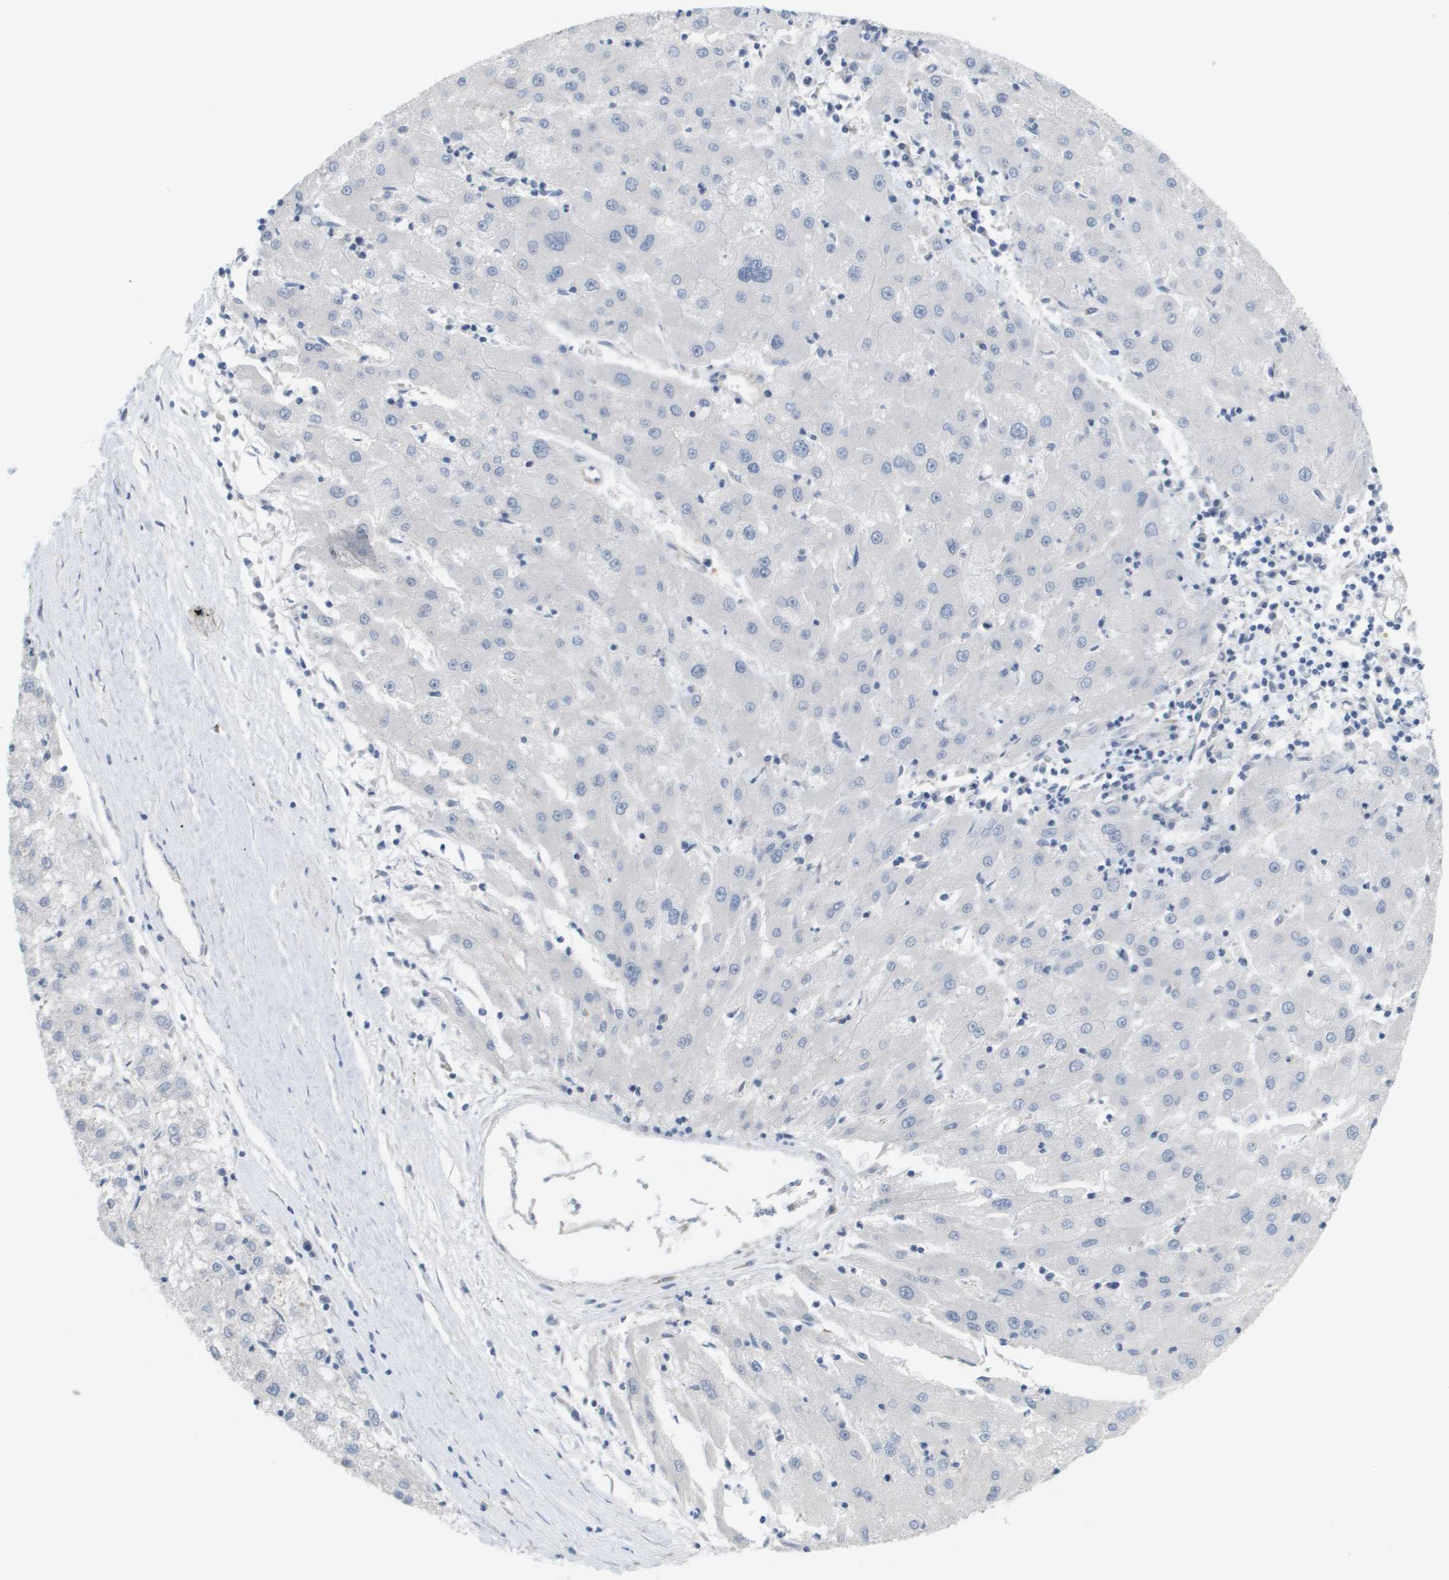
{"staining": {"intensity": "negative", "quantity": "none", "location": "none"}, "tissue": "liver cancer", "cell_type": "Tumor cells", "image_type": "cancer", "snomed": [{"axis": "morphology", "description": "Carcinoma, Hepatocellular, NOS"}, {"axis": "topography", "description": "Liver"}], "caption": "There is no significant positivity in tumor cells of liver hepatocellular carcinoma.", "gene": "ANGPT2", "patient": {"sex": "male", "age": 72}}